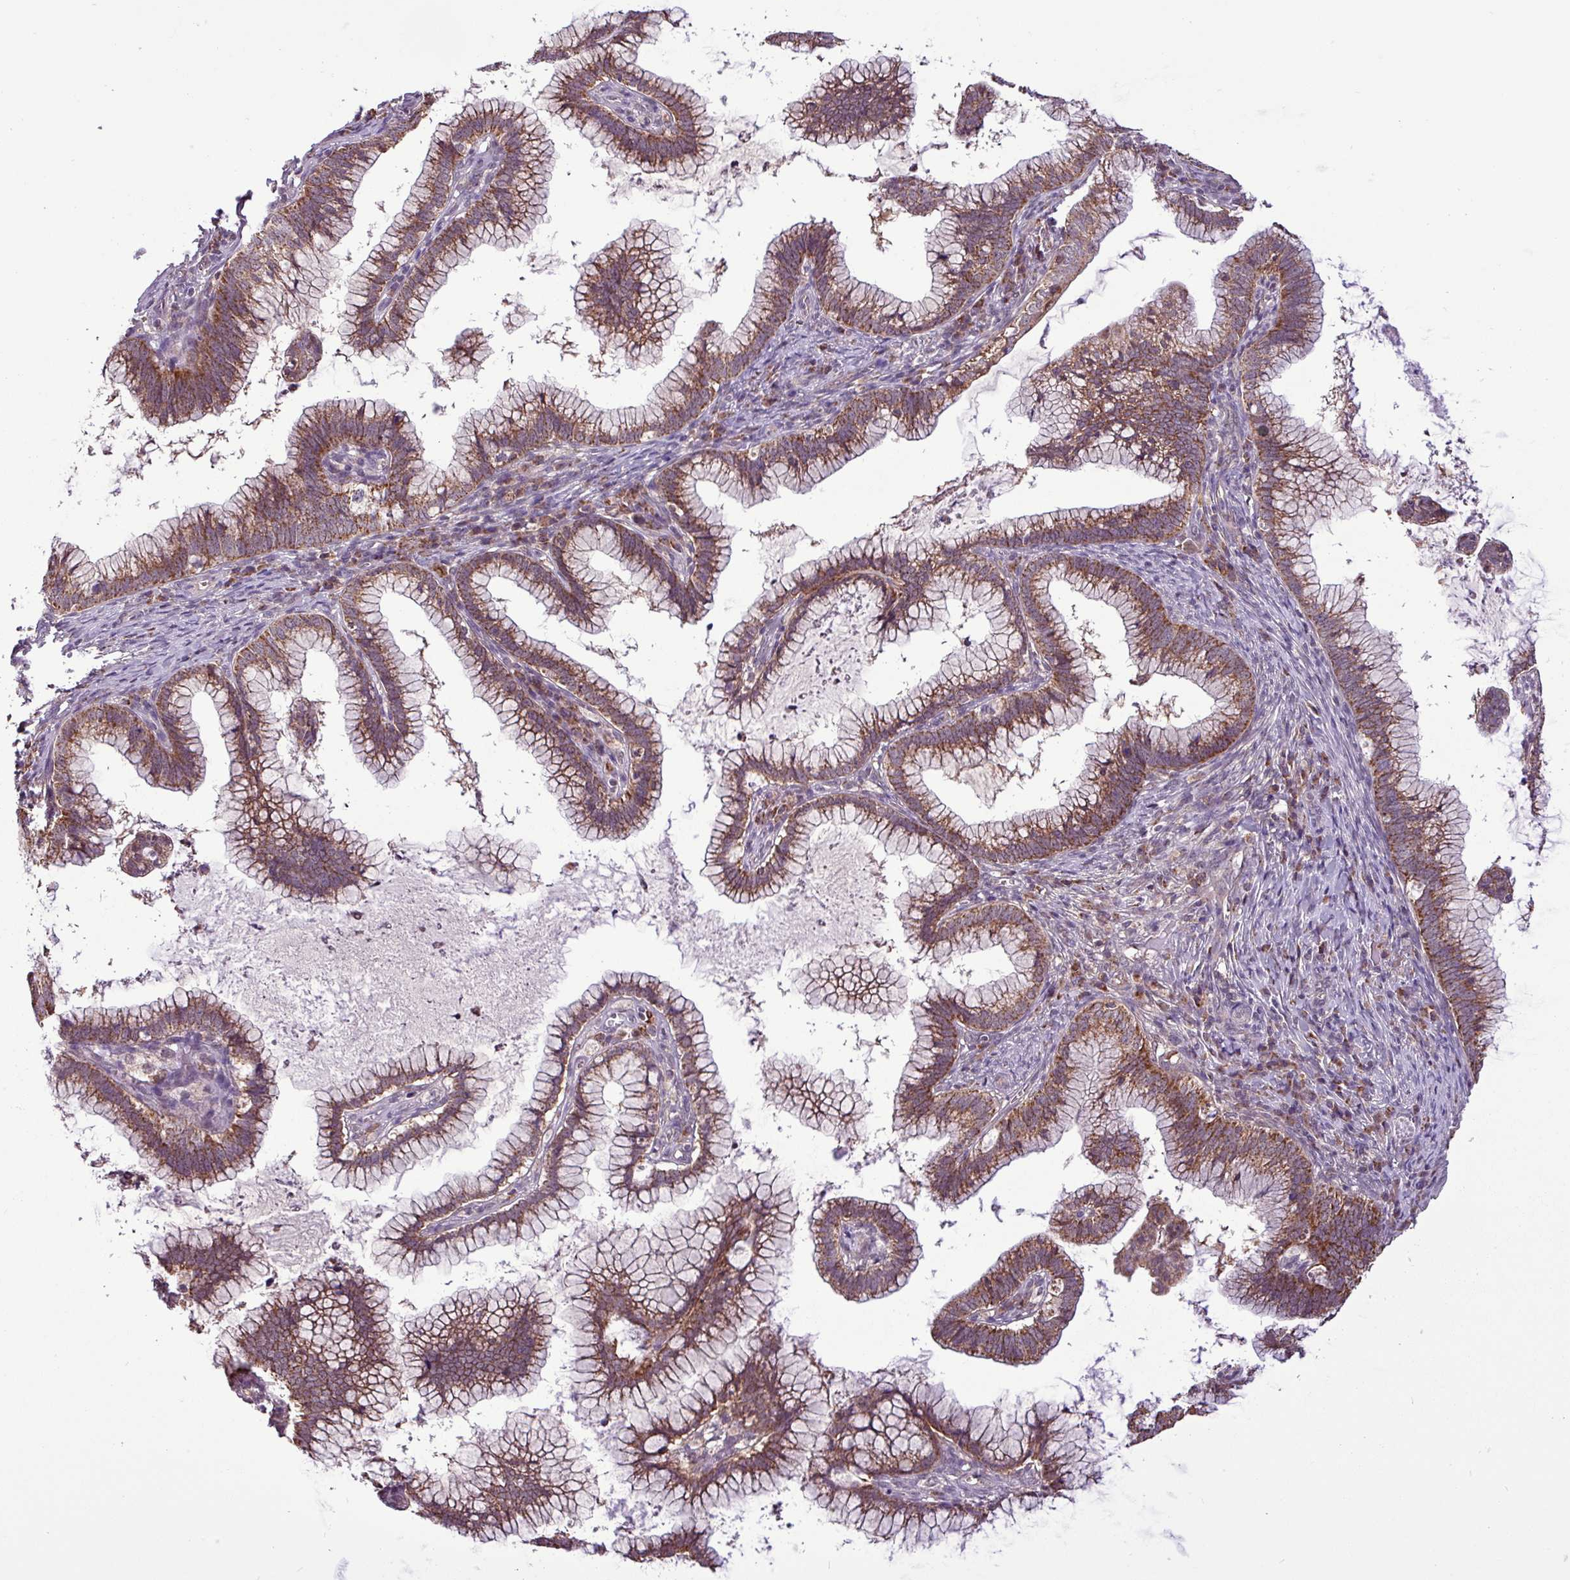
{"staining": {"intensity": "moderate", "quantity": ">75%", "location": "cytoplasmic/membranous"}, "tissue": "cervical cancer", "cell_type": "Tumor cells", "image_type": "cancer", "snomed": [{"axis": "morphology", "description": "Adenocarcinoma, NOS"}, {"axis": "topography", "description": "Cervix"}], "caption": "Immunohistochemistry photomicrograph of neoplastic tissue: human cervical cancer (adenocarcinoma) stained using immunohistochemistry (IHC) displays medium levels of moderate protein expression localized specifically in the cytoplasmic/membranous of tumor cells, appearing as a cytoplasmic/membranous brown color.", "gene": "MCTP2", "patient": {"sex": "female", "age": 36}}